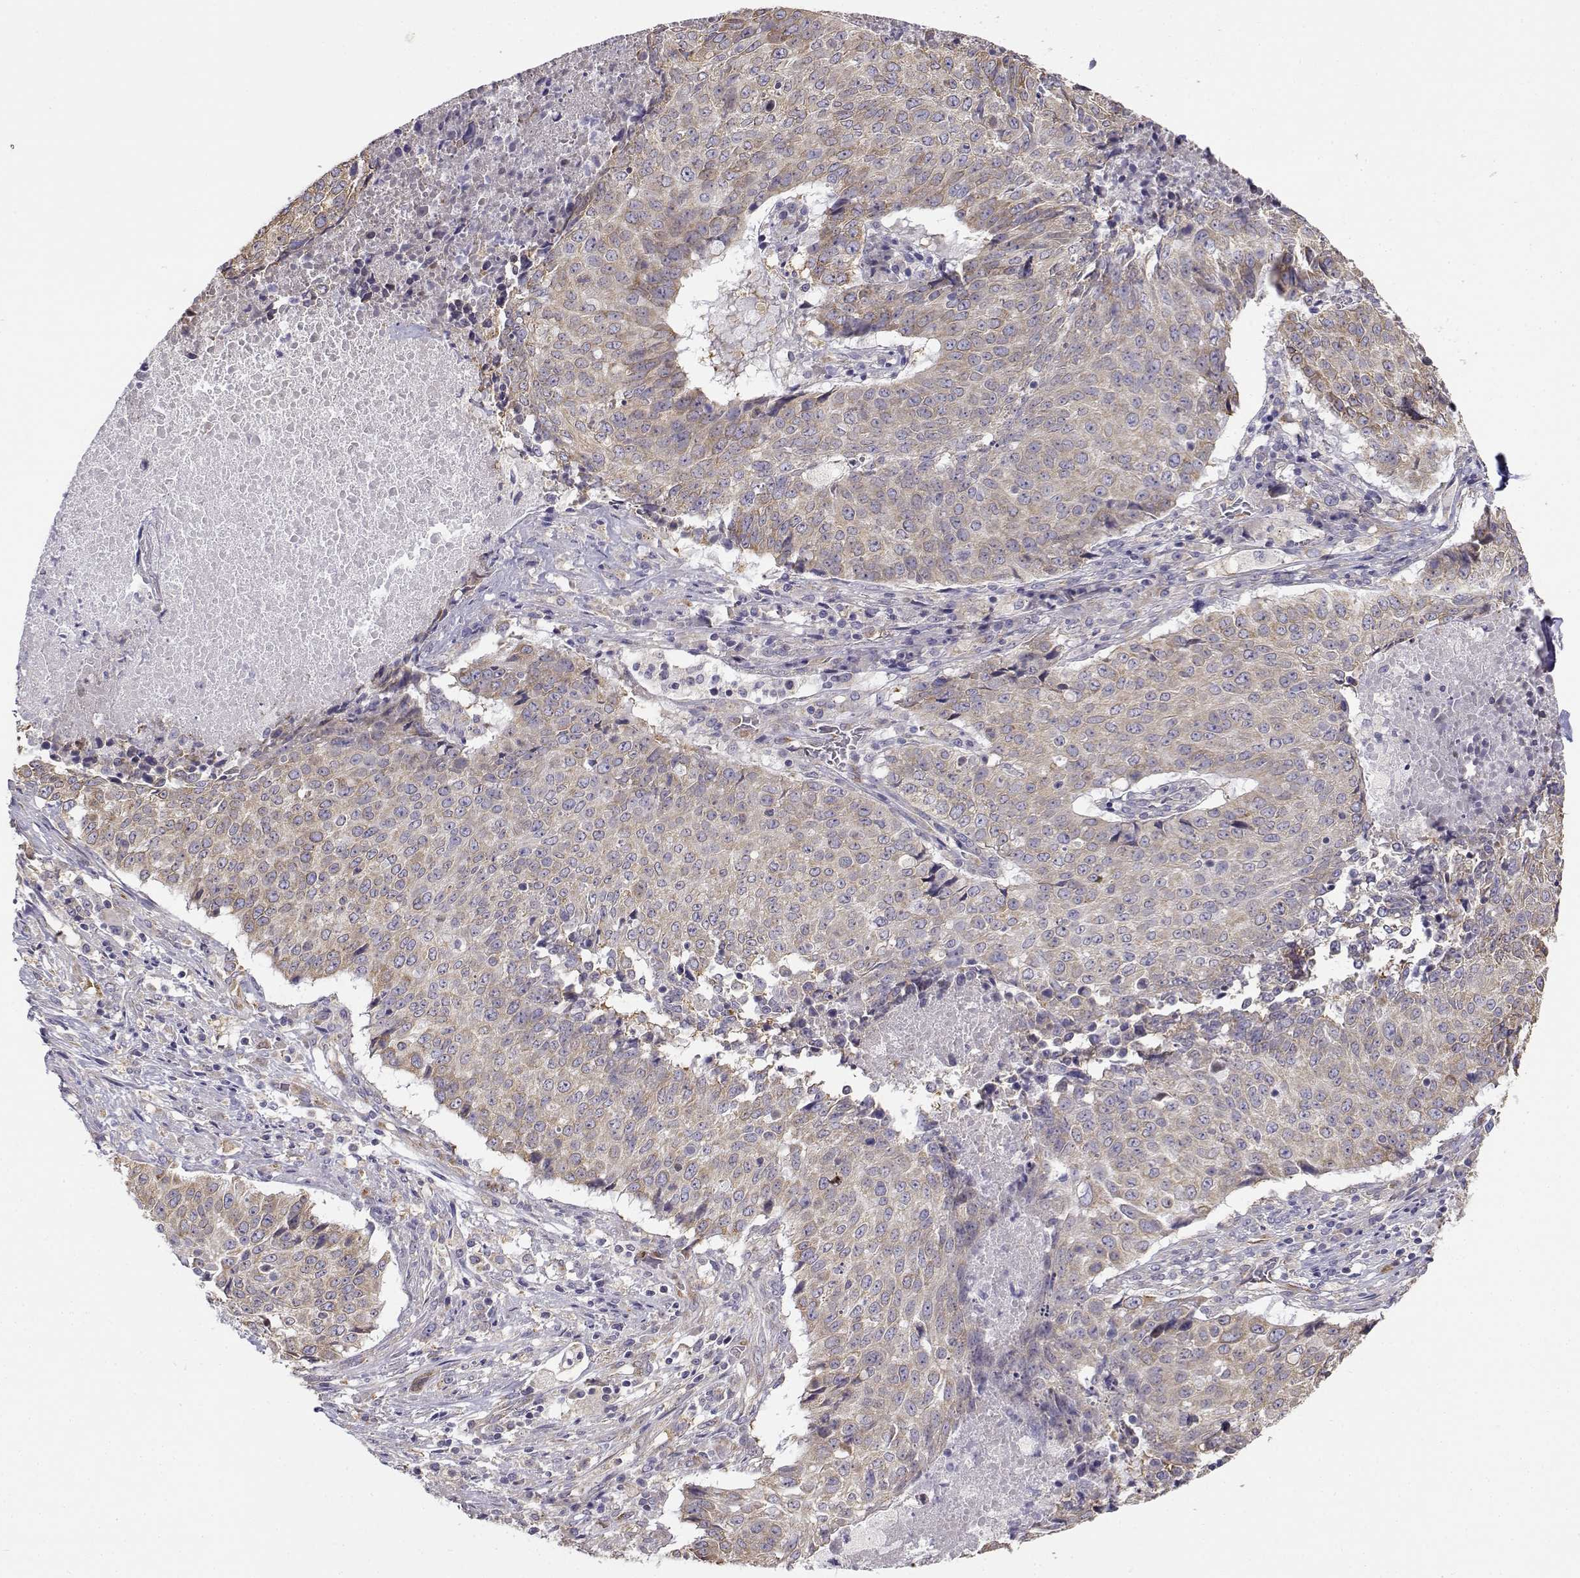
{"staining": {"intensity": "weak", "quantity": ">75%", "location": "cytoplasmic/membranous"}, "tissue": "lung cancer", "cell_type": "Tumor cells", "image_type": "cancer", "snomed": [{"axis": "morphology", "description": "Normal tissue, NOS"}, {"axis": "morphology", "description": "Squamous cell carcinoma, NOS"}, {"axis": "topography", "description": "Bronchus"}, {"axis": "topography", "description": "Lung"}], "caption": "Immunohistochemistry (IHC) photomicrograph of neoplastic tissue: lung squamous cell carcinoma stained using immunohistochemistry reveals low levels of weak protein expression localized specifically in the cytoplasmic/membranous of tumor cells, appearing as a cytoplasmic/membranous brown color.", "gene": "BEND6", "patient": {"sex": "male", "age": 64}}